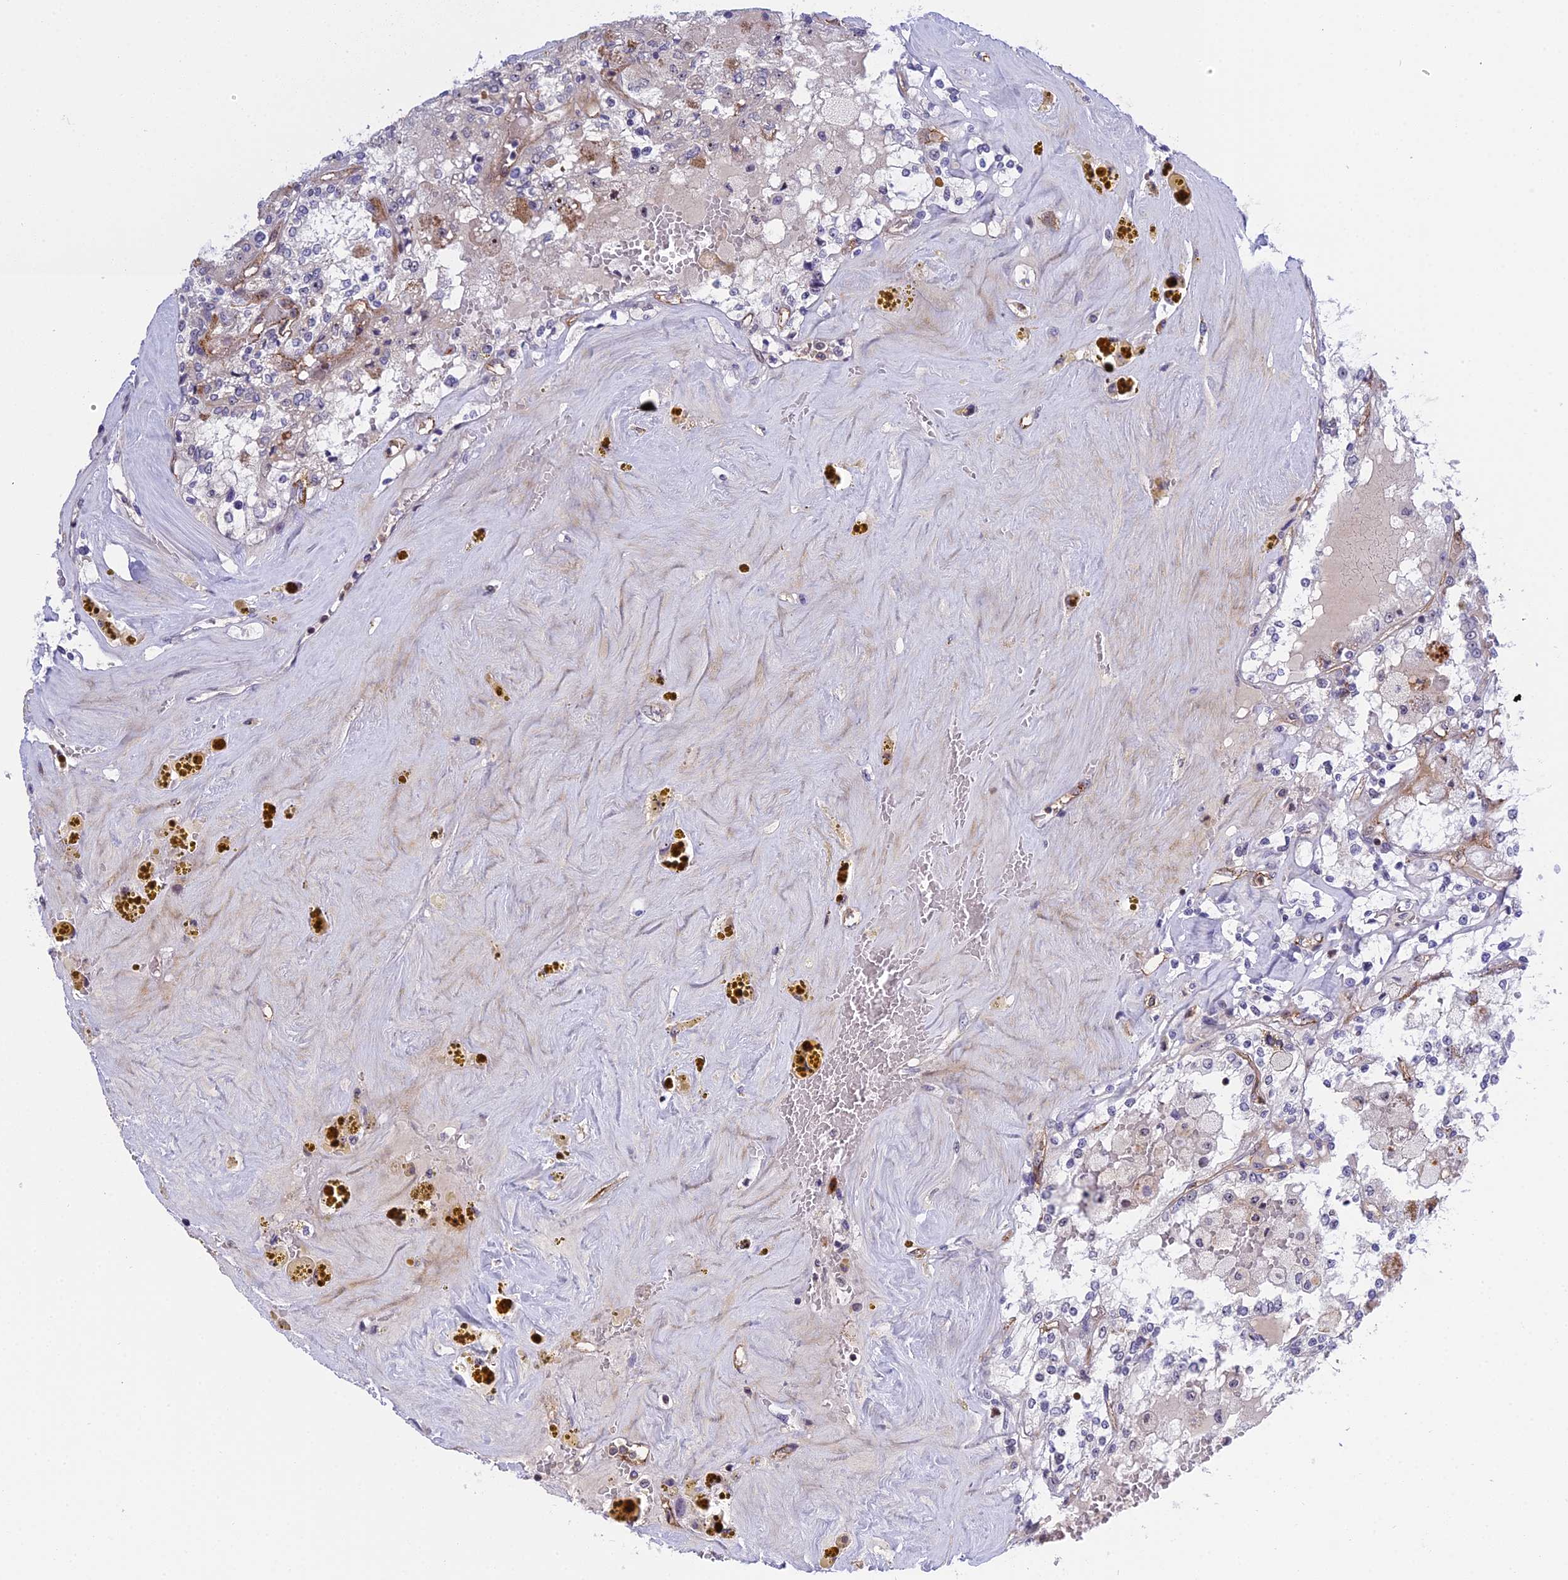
{"staining": {"intensity": "negative", "quantity": "none", "location": "none"}, "tissue": "renal cancer", "cell_type": "Tumor cells", "image_type": "cancer", "snomed": [{"axis": "morphology", "description": "Adenocarcinoma, NOS"}, {"axis": "topography", "description": "Kidney"}], "caption": "Immunohistochemical staining of renal cancer (adenocarcinoma) reveals no significant expression in tumor cells. (Immunohistochemistry (ihc), brightfield microscopy, high magnification).", "gene": "MPND", "patient": {"sex": "female", "age": 56}}